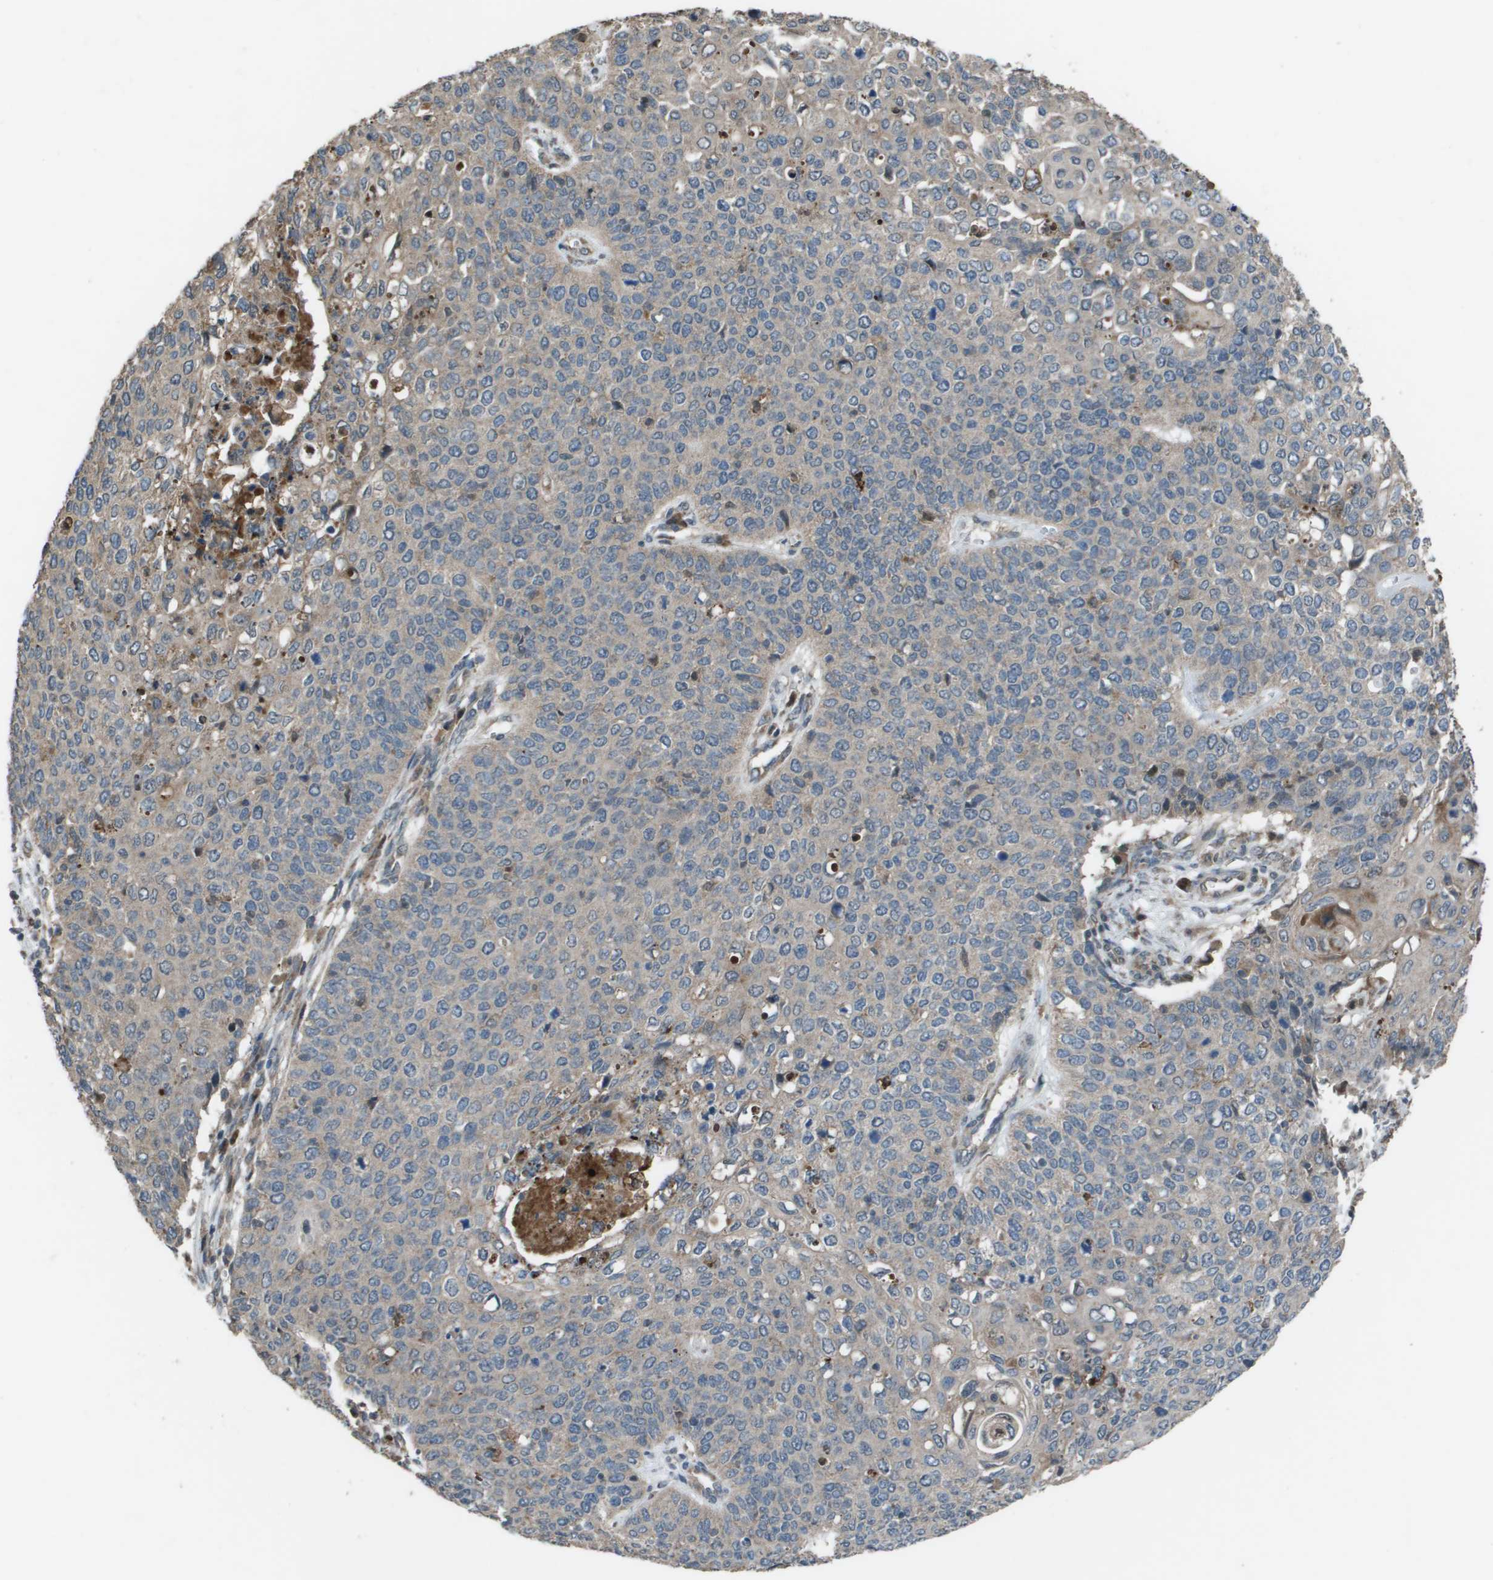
{"staining": {"intensity": "negative", "quantity": "none", "location": "none"}, "tissue": "cervical cancer", "cell_type": "Tumor cells", "image_type": "cancer", "snomed": [{"axis": "morphology", "description": "Squamous cell carcinoma, NOS"}, {"axis": "topography", "description": "Cervix"}], "caption": "Tumor cells show no significant staining in cervical cancer. (Brightfield microscopy of DAB (3,3'-diaminobenzidine) immunohistochemistry at high magnification).", "gene": "GOSR2", "patient": {"sex": "female", "age": 39}}